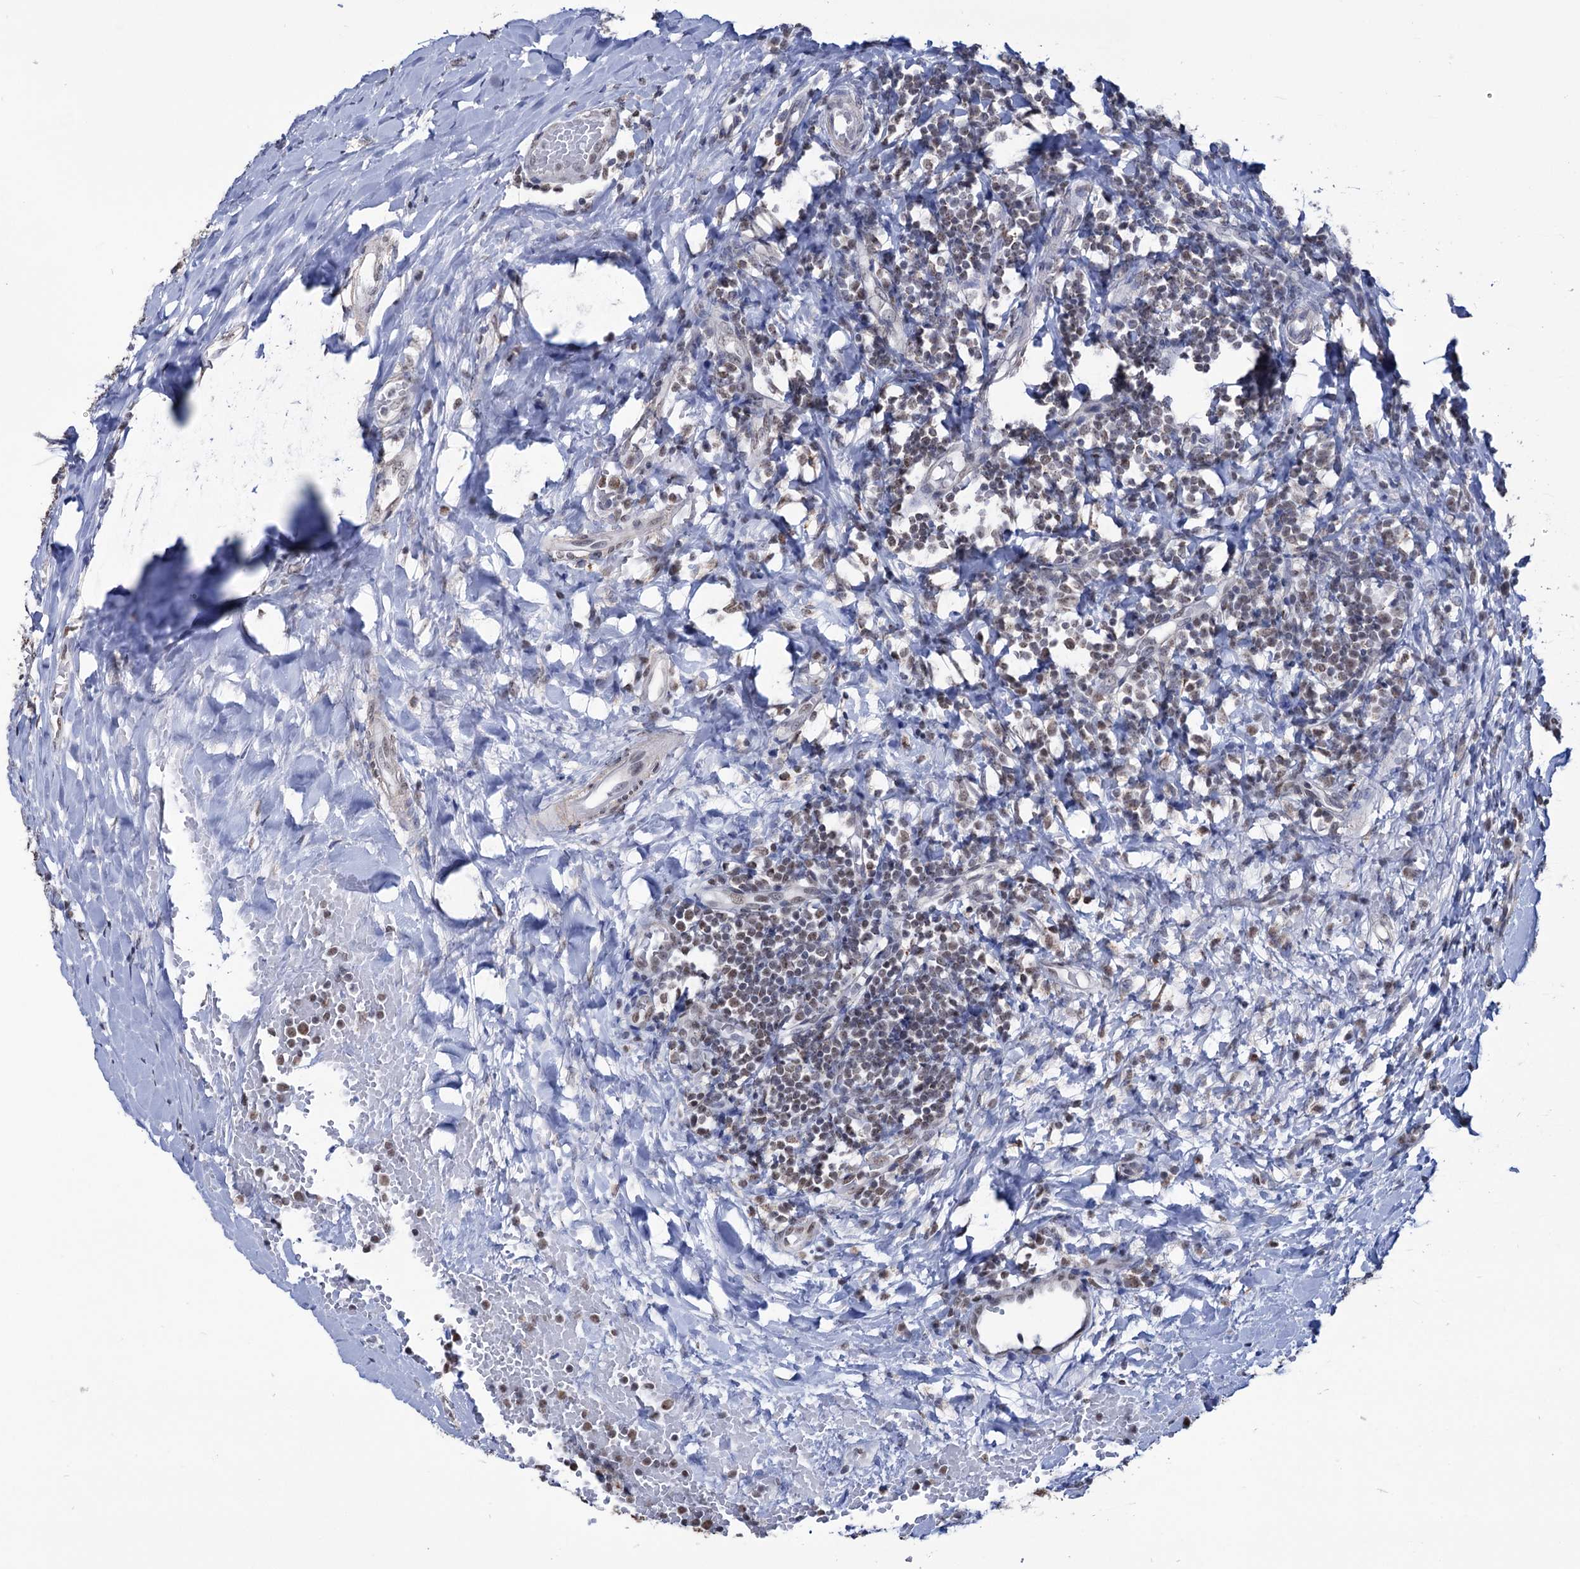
{"staining": {"intensity": "weak", "quantity": "25%-75%", "location": "nuclear"}, "tissue": "tonsil", "cell_type": "Germinal center cells", "image_type": "normal", "snomed": [{"axis": "morphology", "description": "Normal tissue, NOS"}, {"axis": "topography", "description": "Tonsil"}], "caption": "IHC photomicrograph of benign tonsil: tonsil stained using IHC demonstrates low levels of weak protein expression localized specifically in the nuclear of germinal center cells, appearing as a nuclear brown color.", "gene": "ABHD10", "patient": {"sex": "female", "age": 19}}